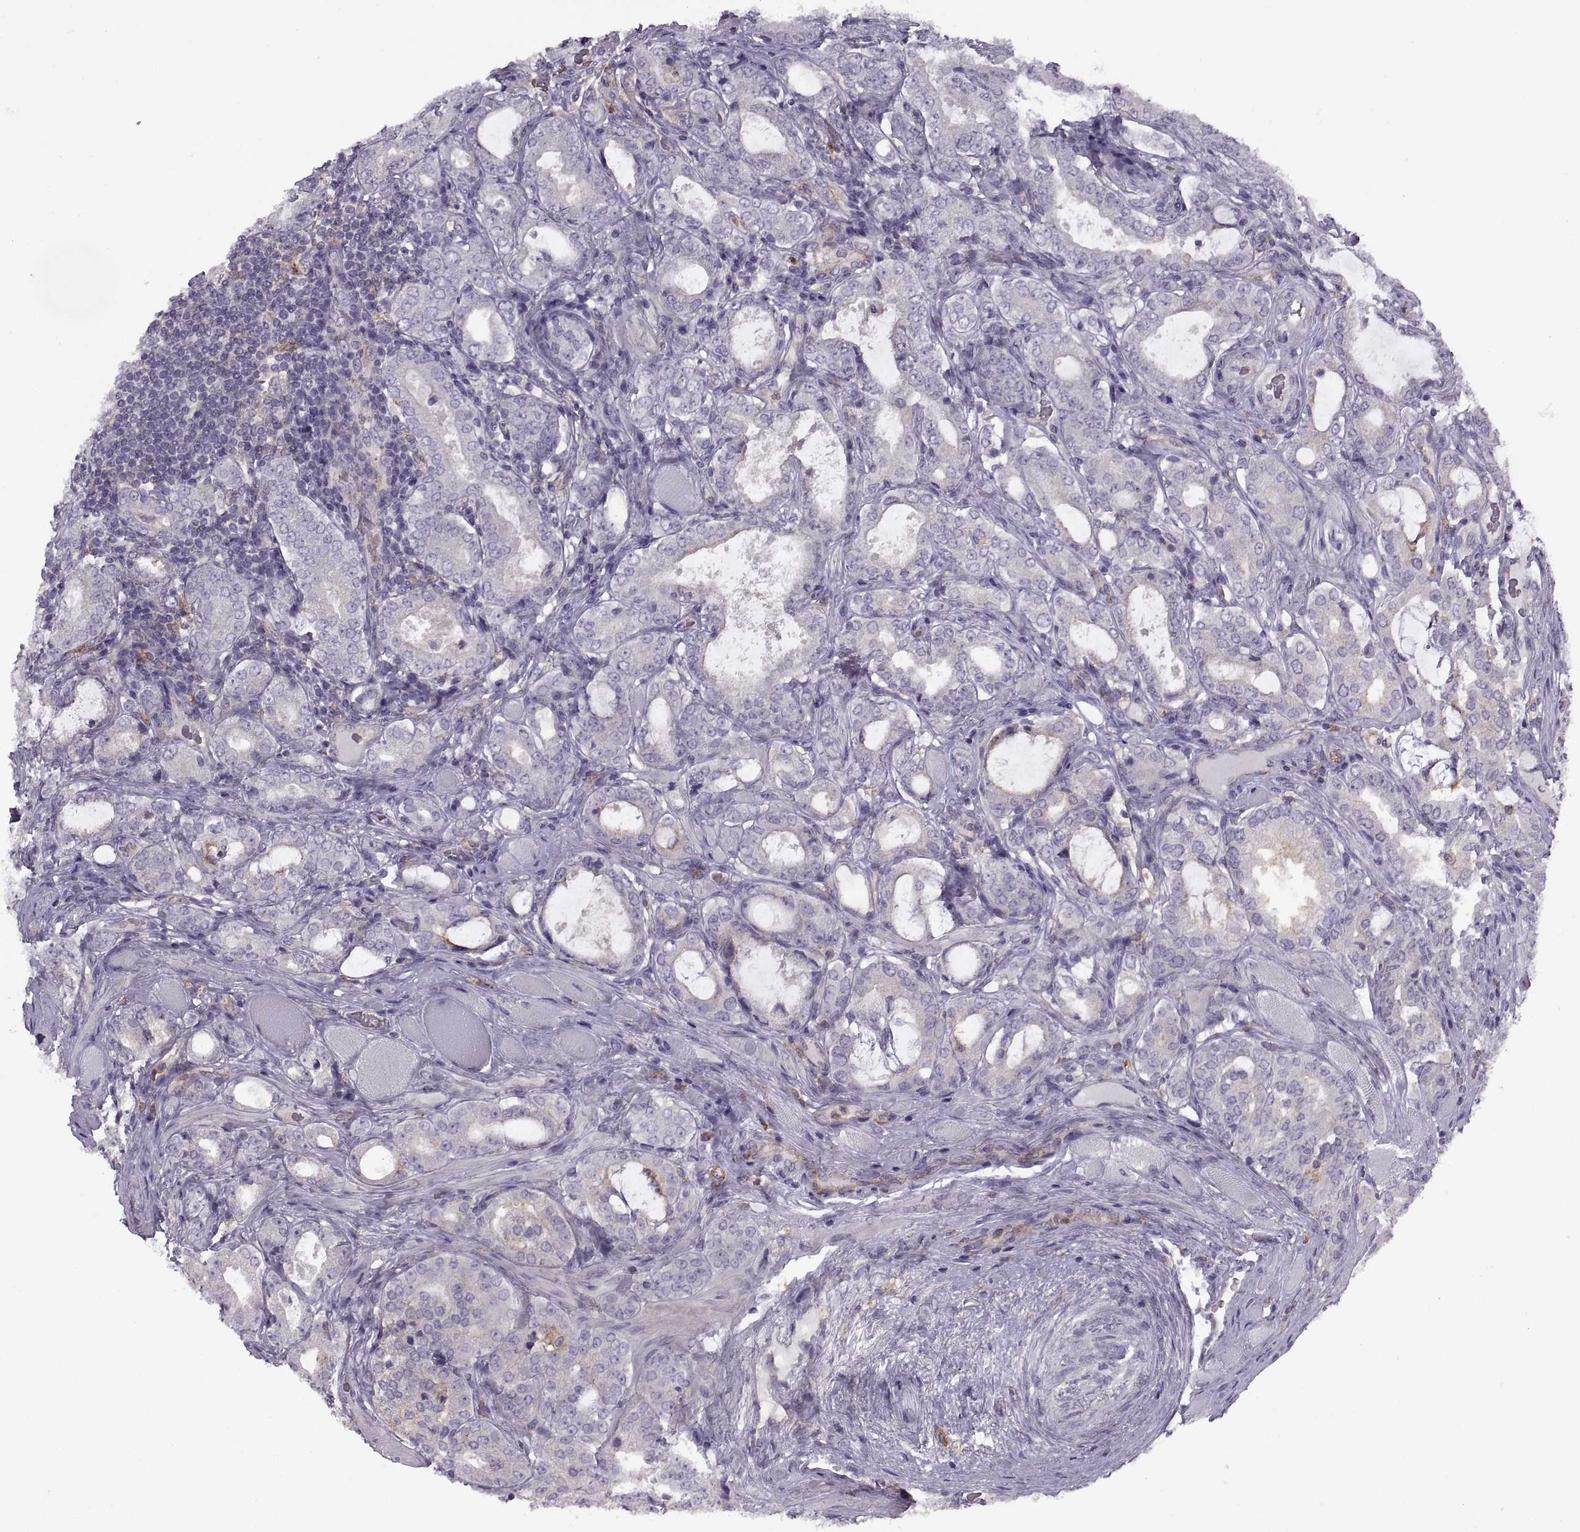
{"staining": {"intensity": "negative", "quantity": "none", "location": "none"}, "tissue": "prostate cancer", "cell_type": "Tumor cells", "image_type": "cancer", "snomed": [{"axis": "morphology", "description": "Adenocarcinoma, NOS"}, {"axis": "topography", "description": "Prostate"}], "caption": "Prostate adenocarcinoma was stained to show a protein in brown. There is no significant expression in tumor cells. (IHC, brightfield microscopy, high magnification).", "gene": "RALB", "patient": {"sex": "male", "age": 64}}